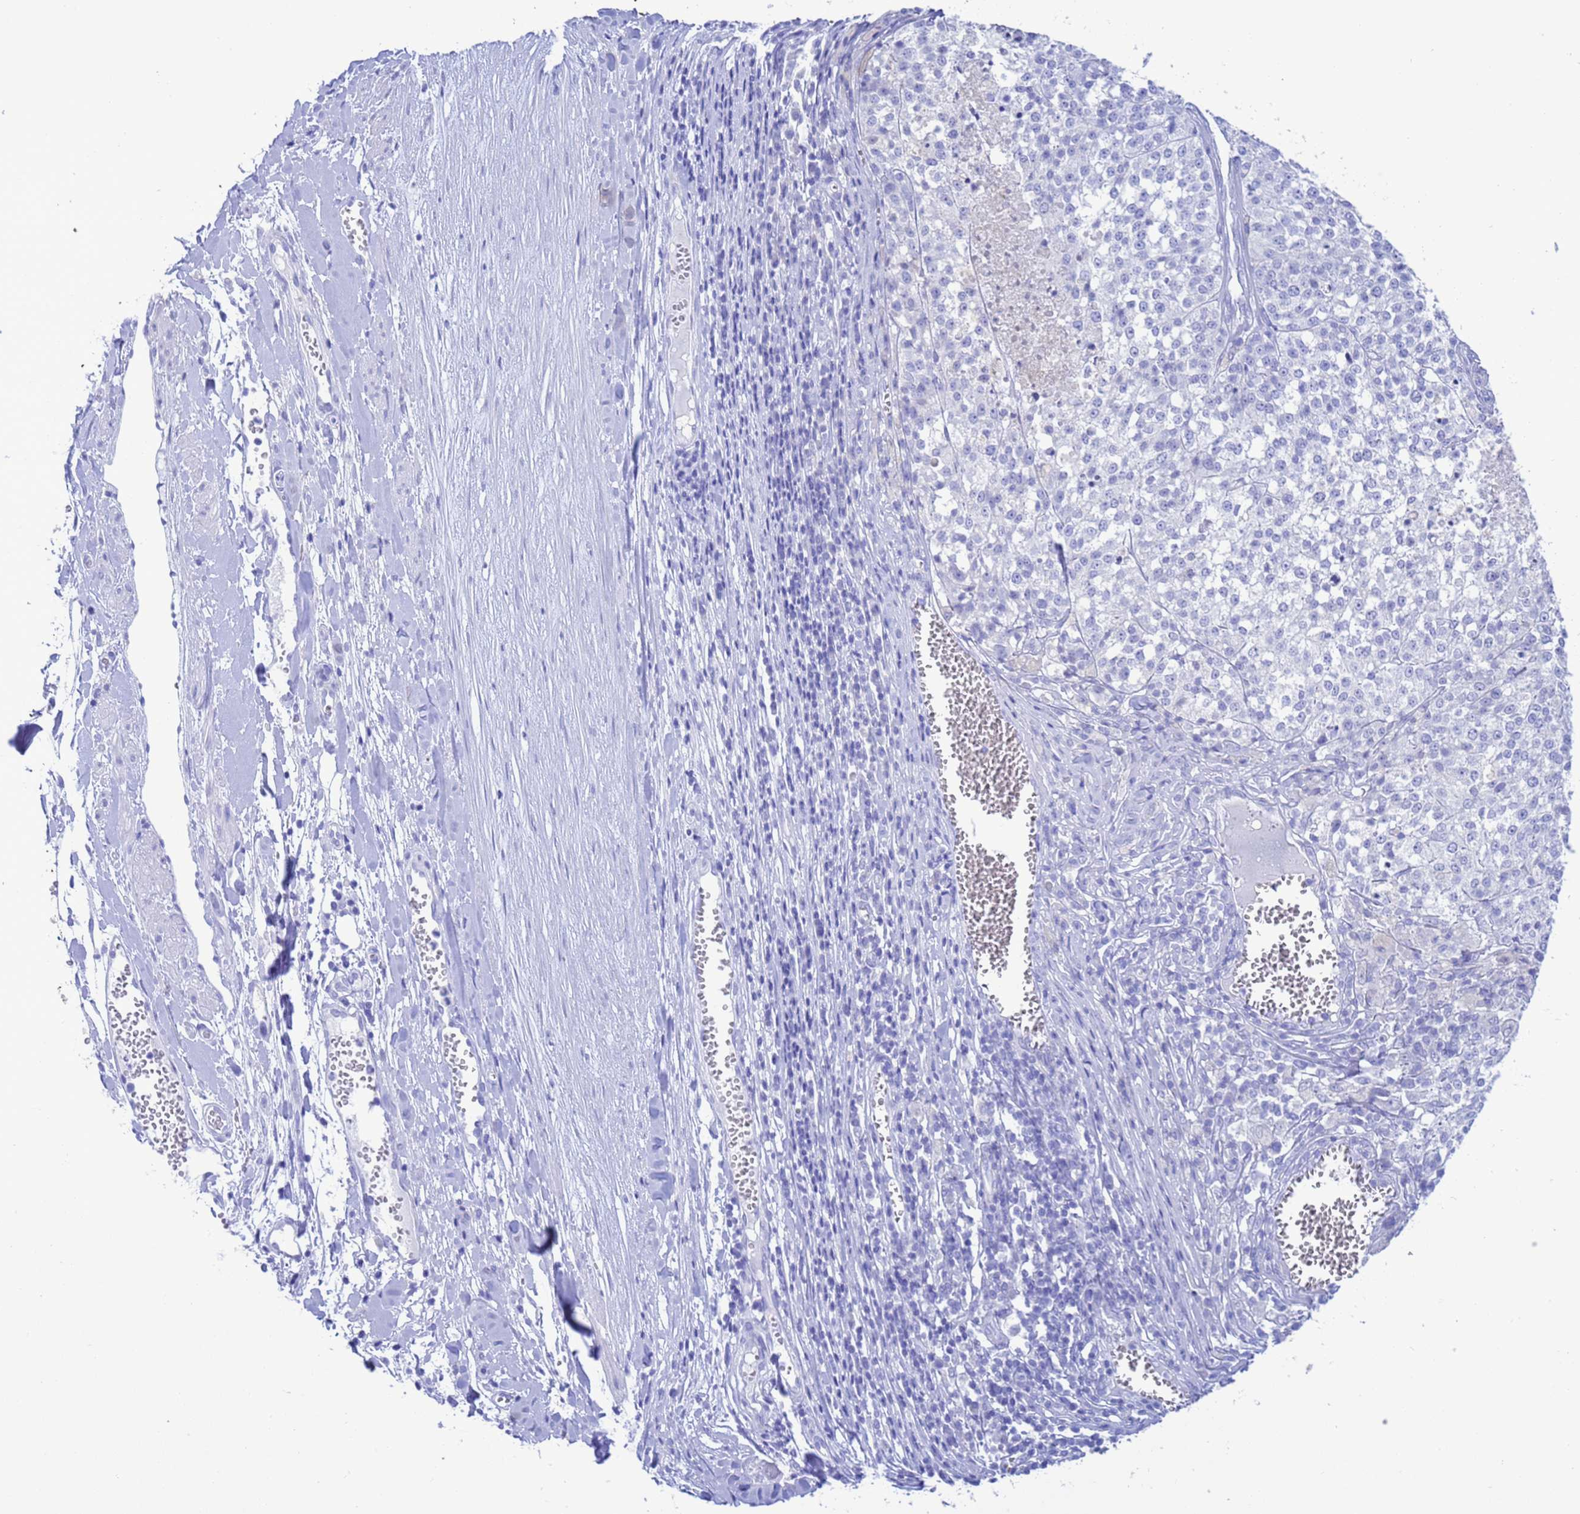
{"staining": {"intensity": "negative", "quantity": "none", "location": "none"}, "tissue": "melanoma", "cell_type": "Tumor cells", "image_type": "cancer", "snomed": [{"axis": "morphology", "description": "Malignant melanoma, NOS"}, {"axis": "topography", "description": "Skin"}], "caption": "A histopathology image of human malignant melanoma is negative for staining in tumor cells. (DAB (3,3'-diaminobenzidine) IHC with hematoxylin counter stain).", "gene": "GSTM1", "patient": {"sex": "female", "age": 64}}